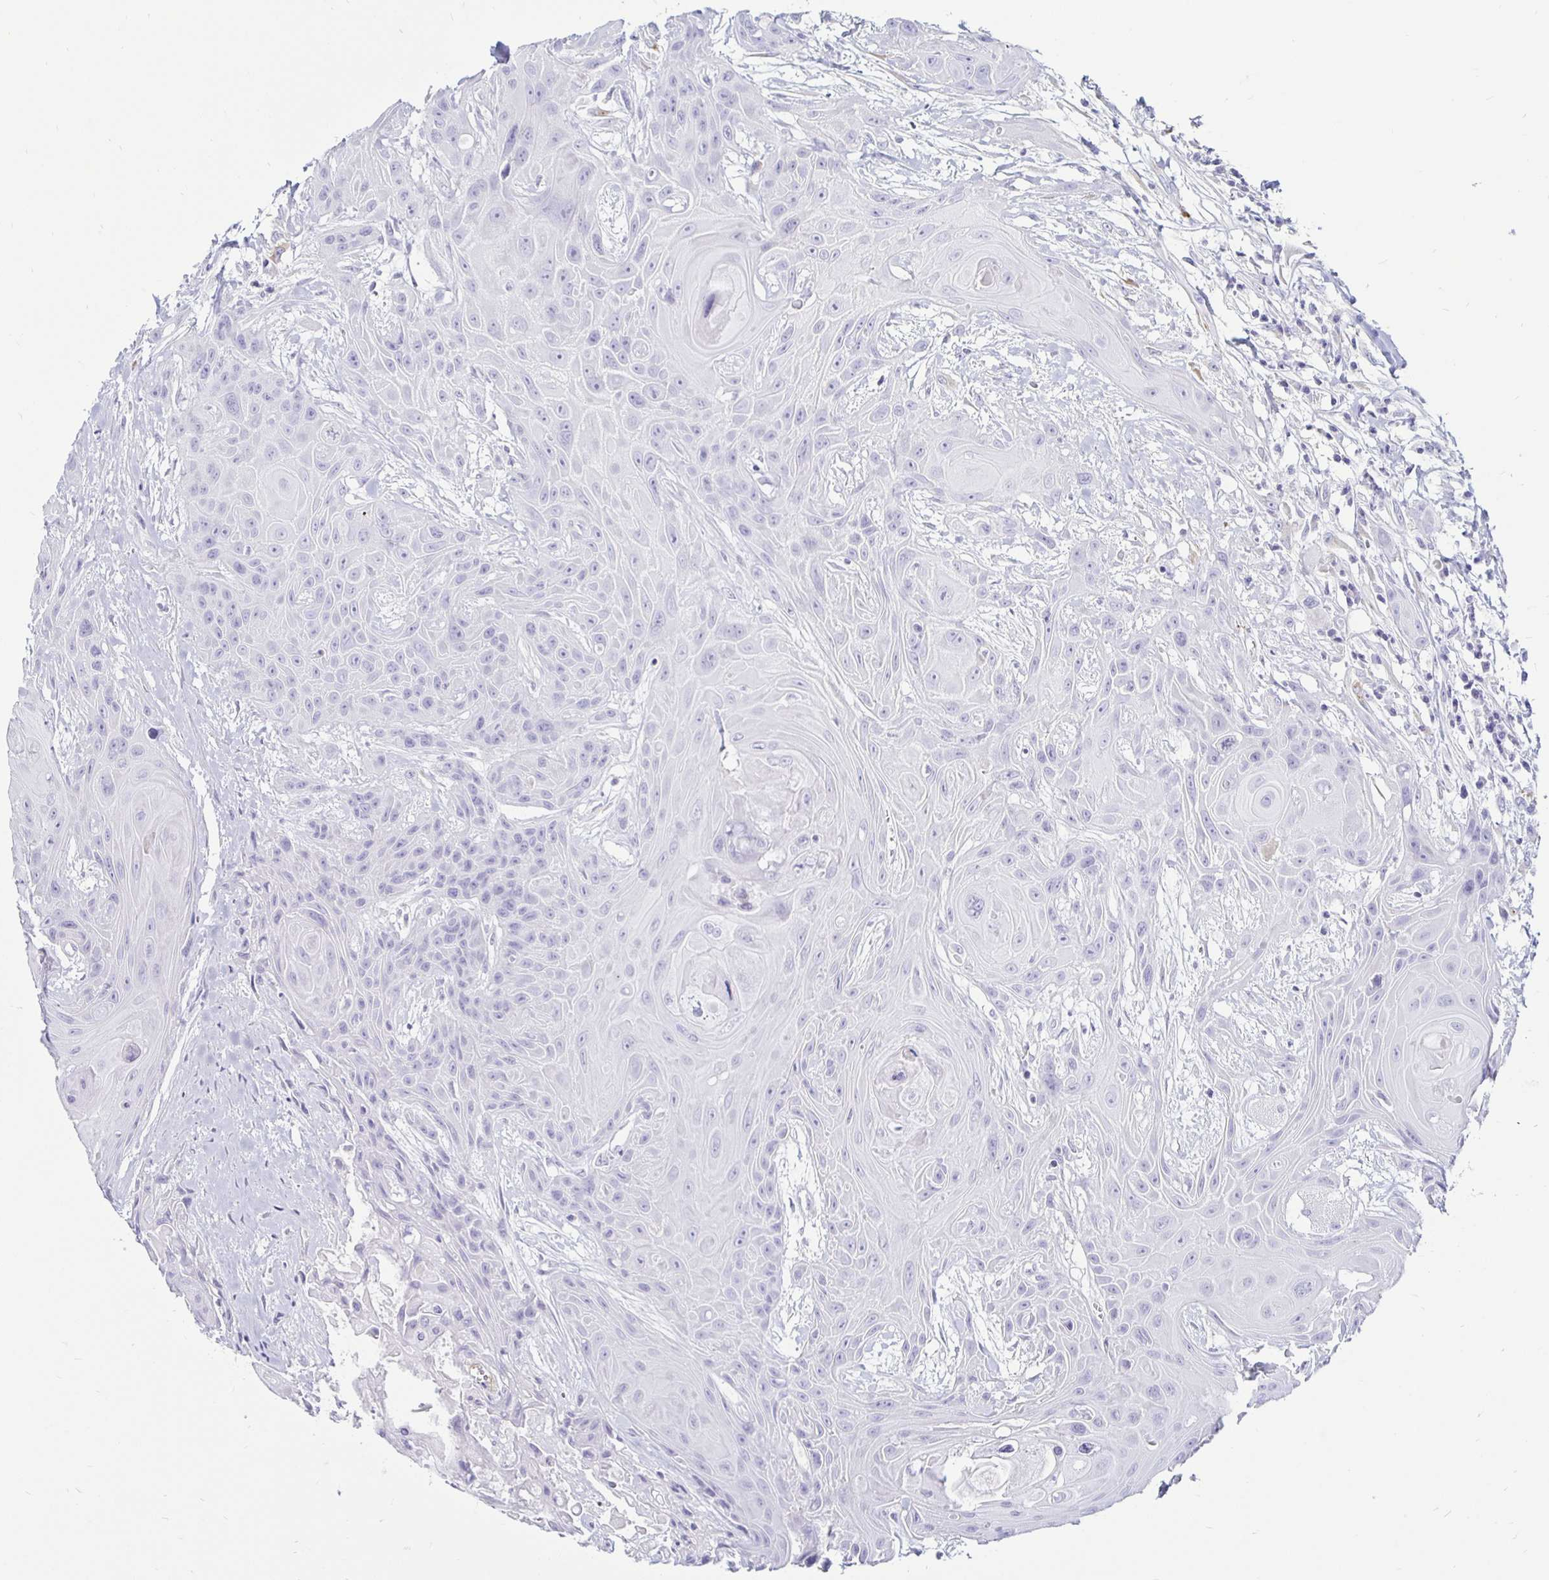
{"staining": {"intensity": "negative", "quantity": "none", "location": "none"}, "tissue": "head and neck cancer", "cell_type": "Tumor cells", "image_type": "cancer", "snomed": [{"axis": "morphology", "description": "Squamous cell carcinoma, NOS"}, {"axis": "topography", "description": "Head-Neck"}], "caption": "Tumor cells are negative for brown protein staining in head and neck cancer. The staining was performed using DAB to visualize the protein expression in brown, while the nuclei were stained in blue with hematoxylin (Magnification: 20x).", "gene": "TIMP1", "patient": {"sex": "female", "age": 73}}